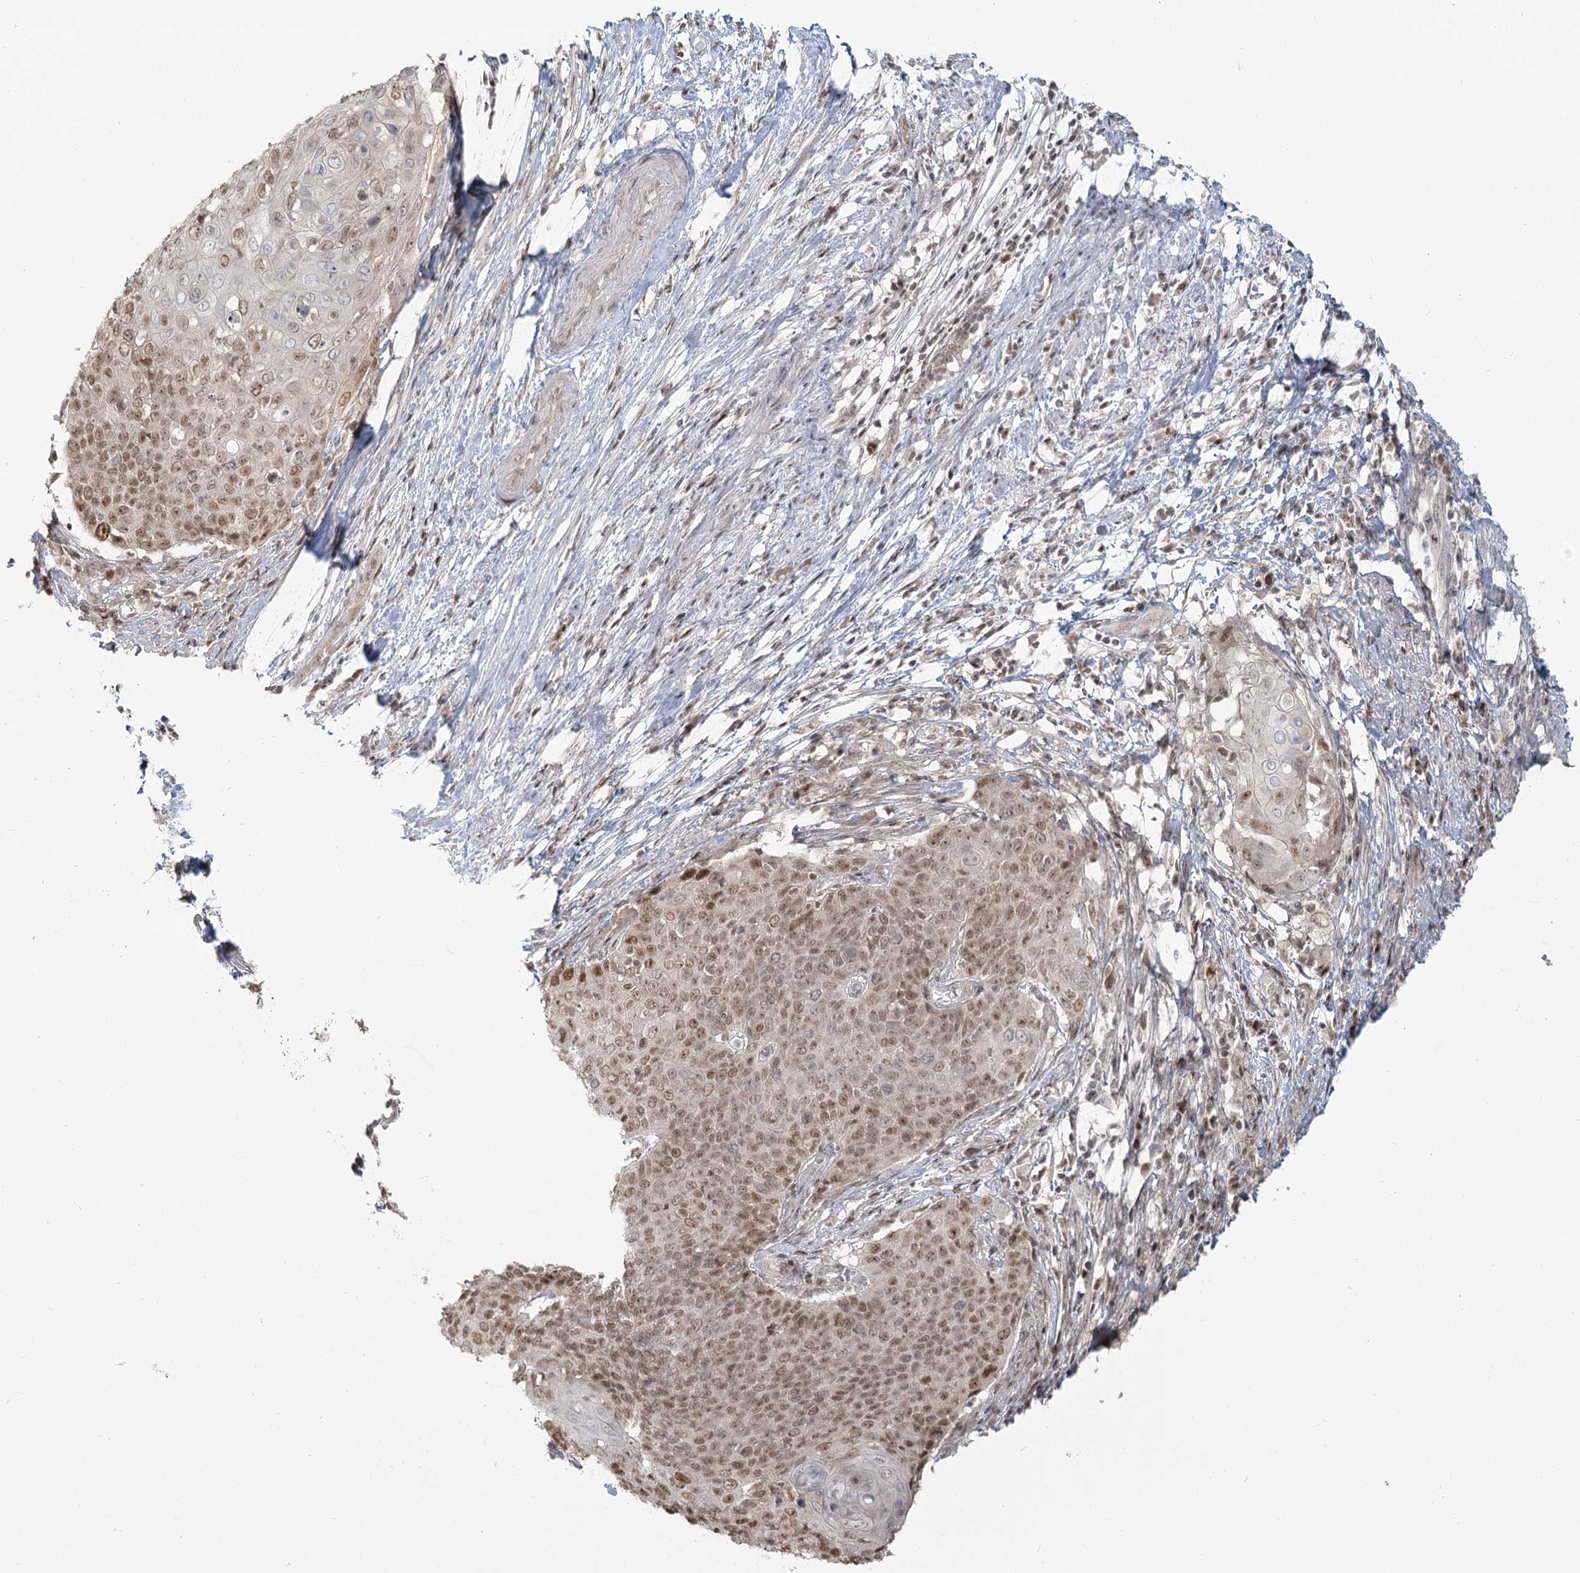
{"staining": {"intensity": "moderate", "quantity": ">75%", "location": "nuclear"}, "tissue": "cervical cancer", "cell_type": "Tumor cells", "image_type": "cancer", "snomed": [{"axis": "morphology", "description": "Squamous cell carcinoma, NOS"}, {"axis": "topography", "description": "Cervix"}], "caption": "This is a photomicrograph of immunohistochemistry staining of cervical cancer, which shows moderate expression in the nuclear of tumor cells.", "gene": "R3HCC1L", "patient": {"sex": "female", "age": 39}}